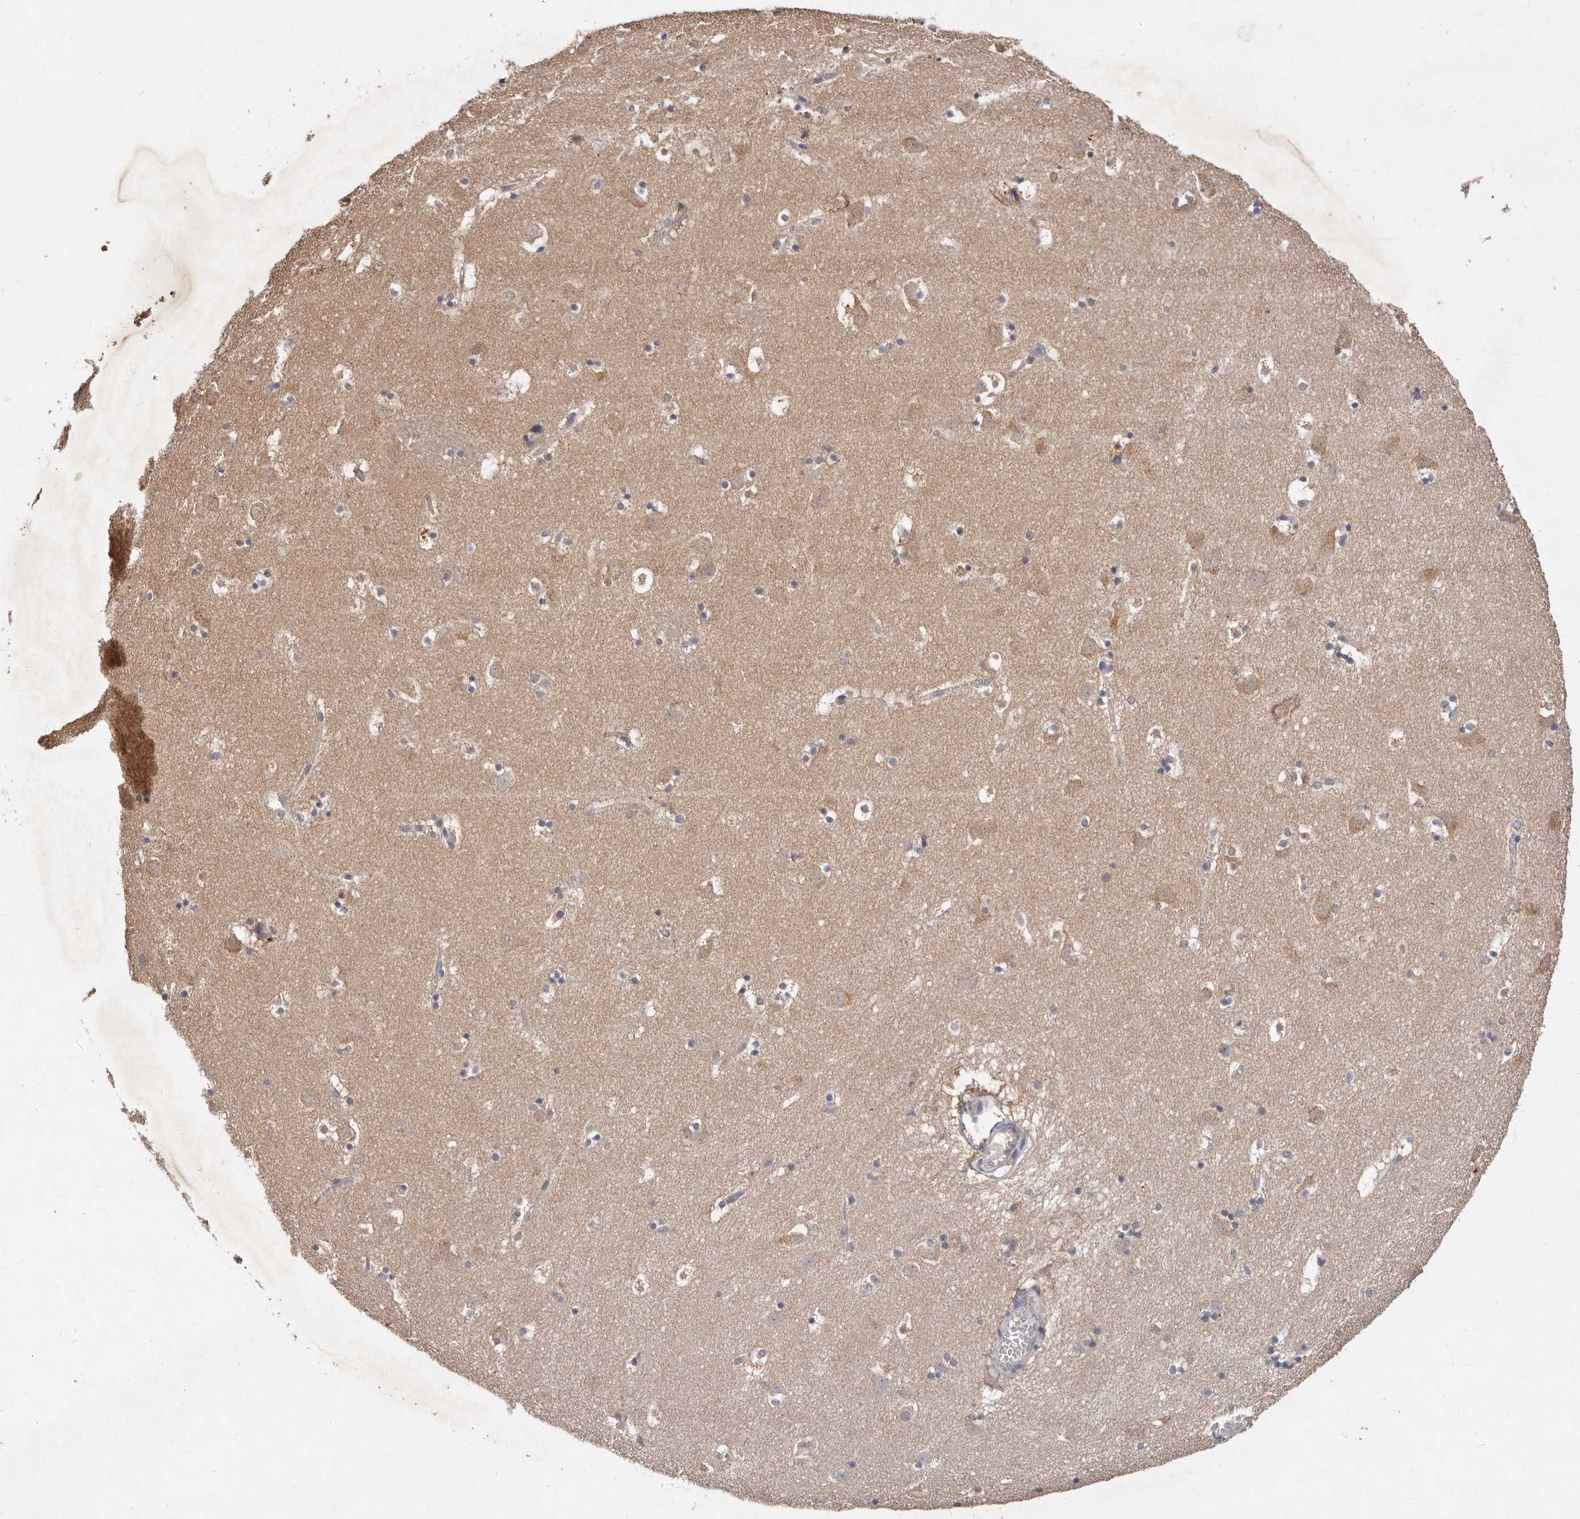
{"staining": {"intensity": "moderate", "quantity": "<25%", "location": "cytoplasmic/membranous"}, "tissue": "caudate", "cell_type": "Glial cells", "image_type": "normal", "snomed": [{"axis": "morphology", "description": "Normal tissue, NOS"}, {"axis": "topography", "description": "Lateral ventricle wall"}], "caption": "A high-resolution image shows IHC staining of benign caudate, which displays moderate cytoplasmic/membranous expression in approximately <25% of glial cells. (DAB (3,3'-diaminobenzidine) IHC, brown staining for protein, blue staining for nuclei).", "gene": "EDEM1", "patient": {"sex": "male", "age": 45}}